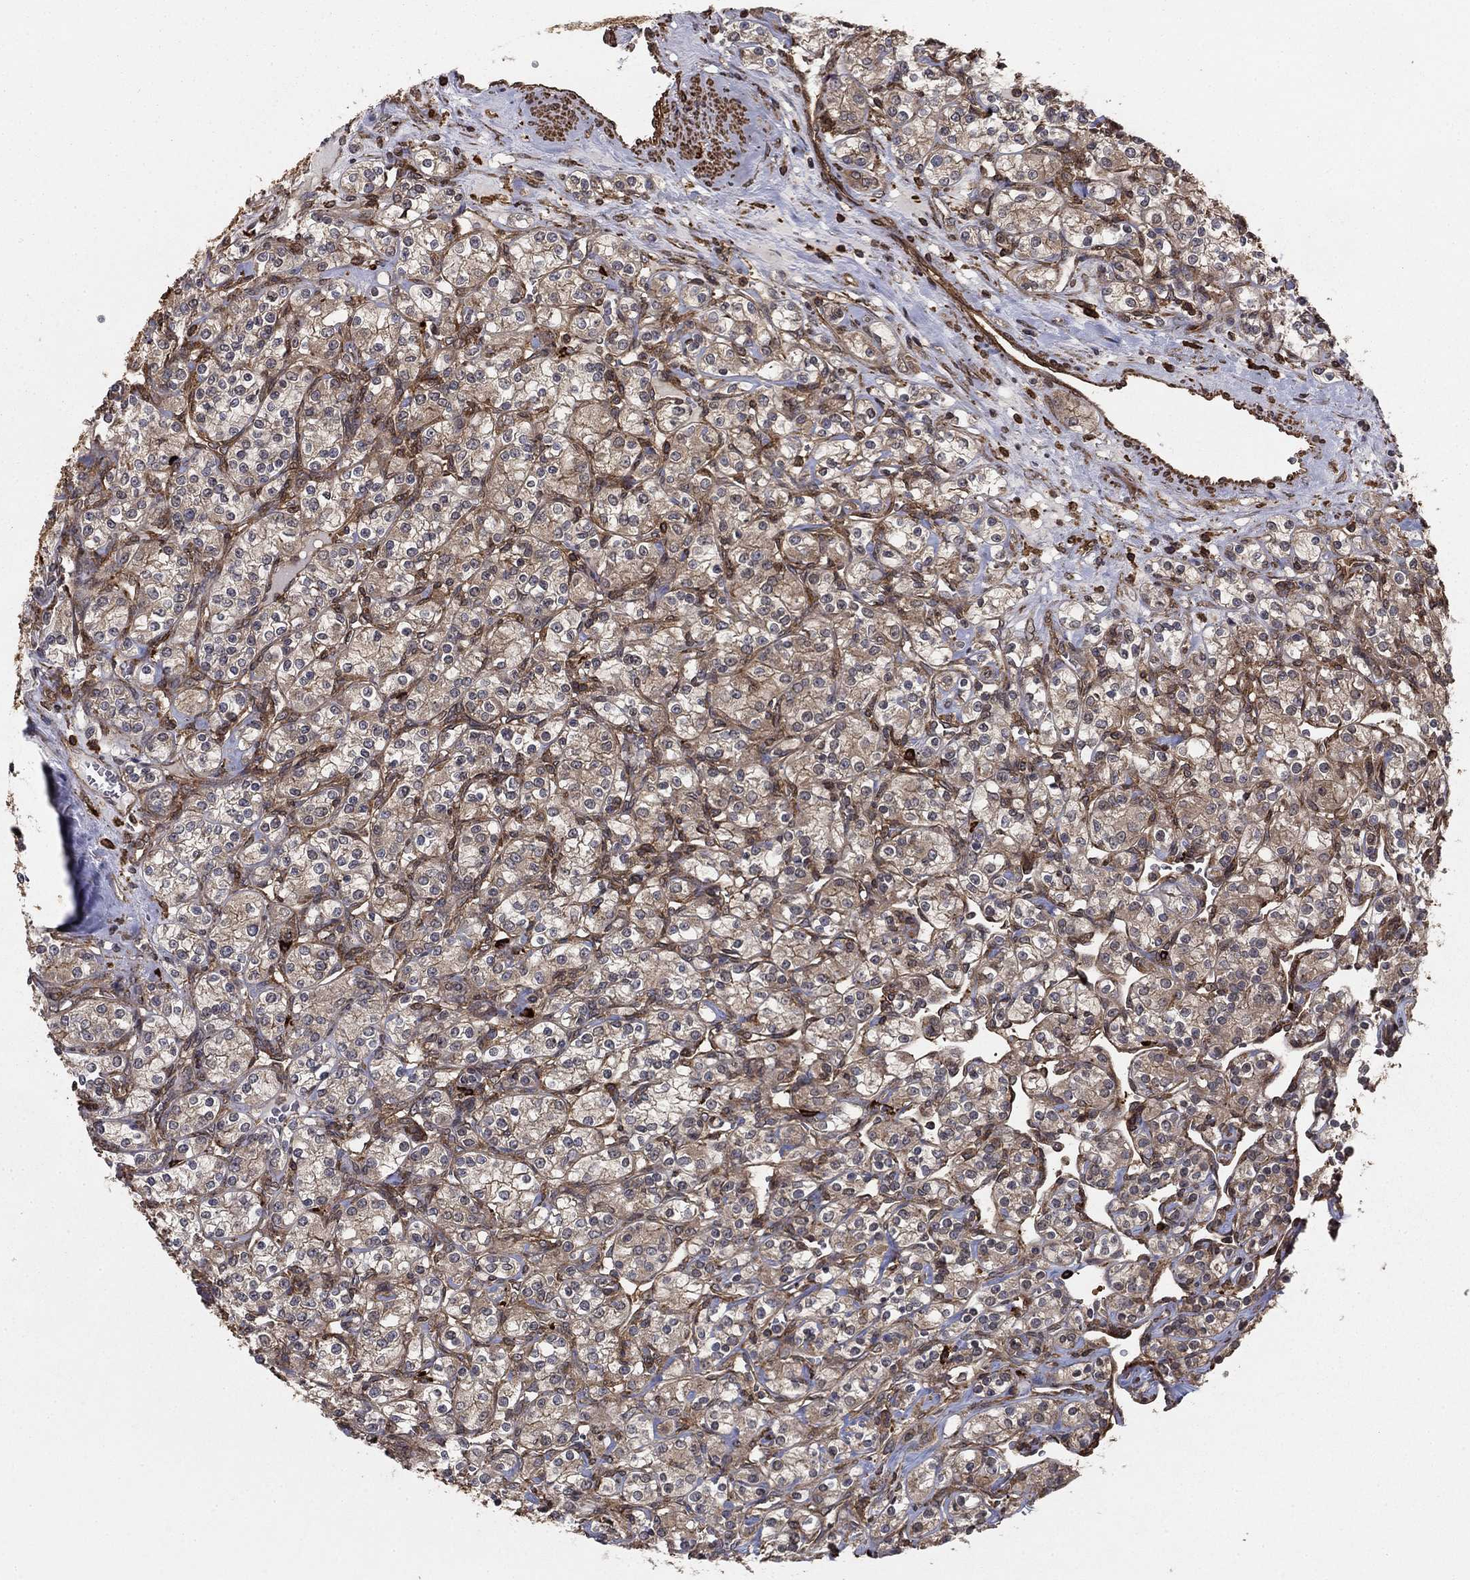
{"staining": {"intensity": "weak", "quantity": "25%-75%", "location": "cytoplasmic/membranous"}, "tissue": "renal cancer", "cell_type": "Tumor cells", "image_type": "cancer", "snomed": [{"axis": "morphology", "description": "Adenocarcinoma, NOS"}, {"axis": "topography", "description": "Kidney"}], "caption": "Brown immunohistochemical staining in human renal adenocarcinoma reveals weak cytoplasmic/membranous staining in approximately 25%-75% of tumor cells. (DAB (3,3'-diaminobenzidine) = brown stain, brightfield microscopy at high magnification).", "gene": "HABP4", "patient": {"sex": "male", "age": 77}}